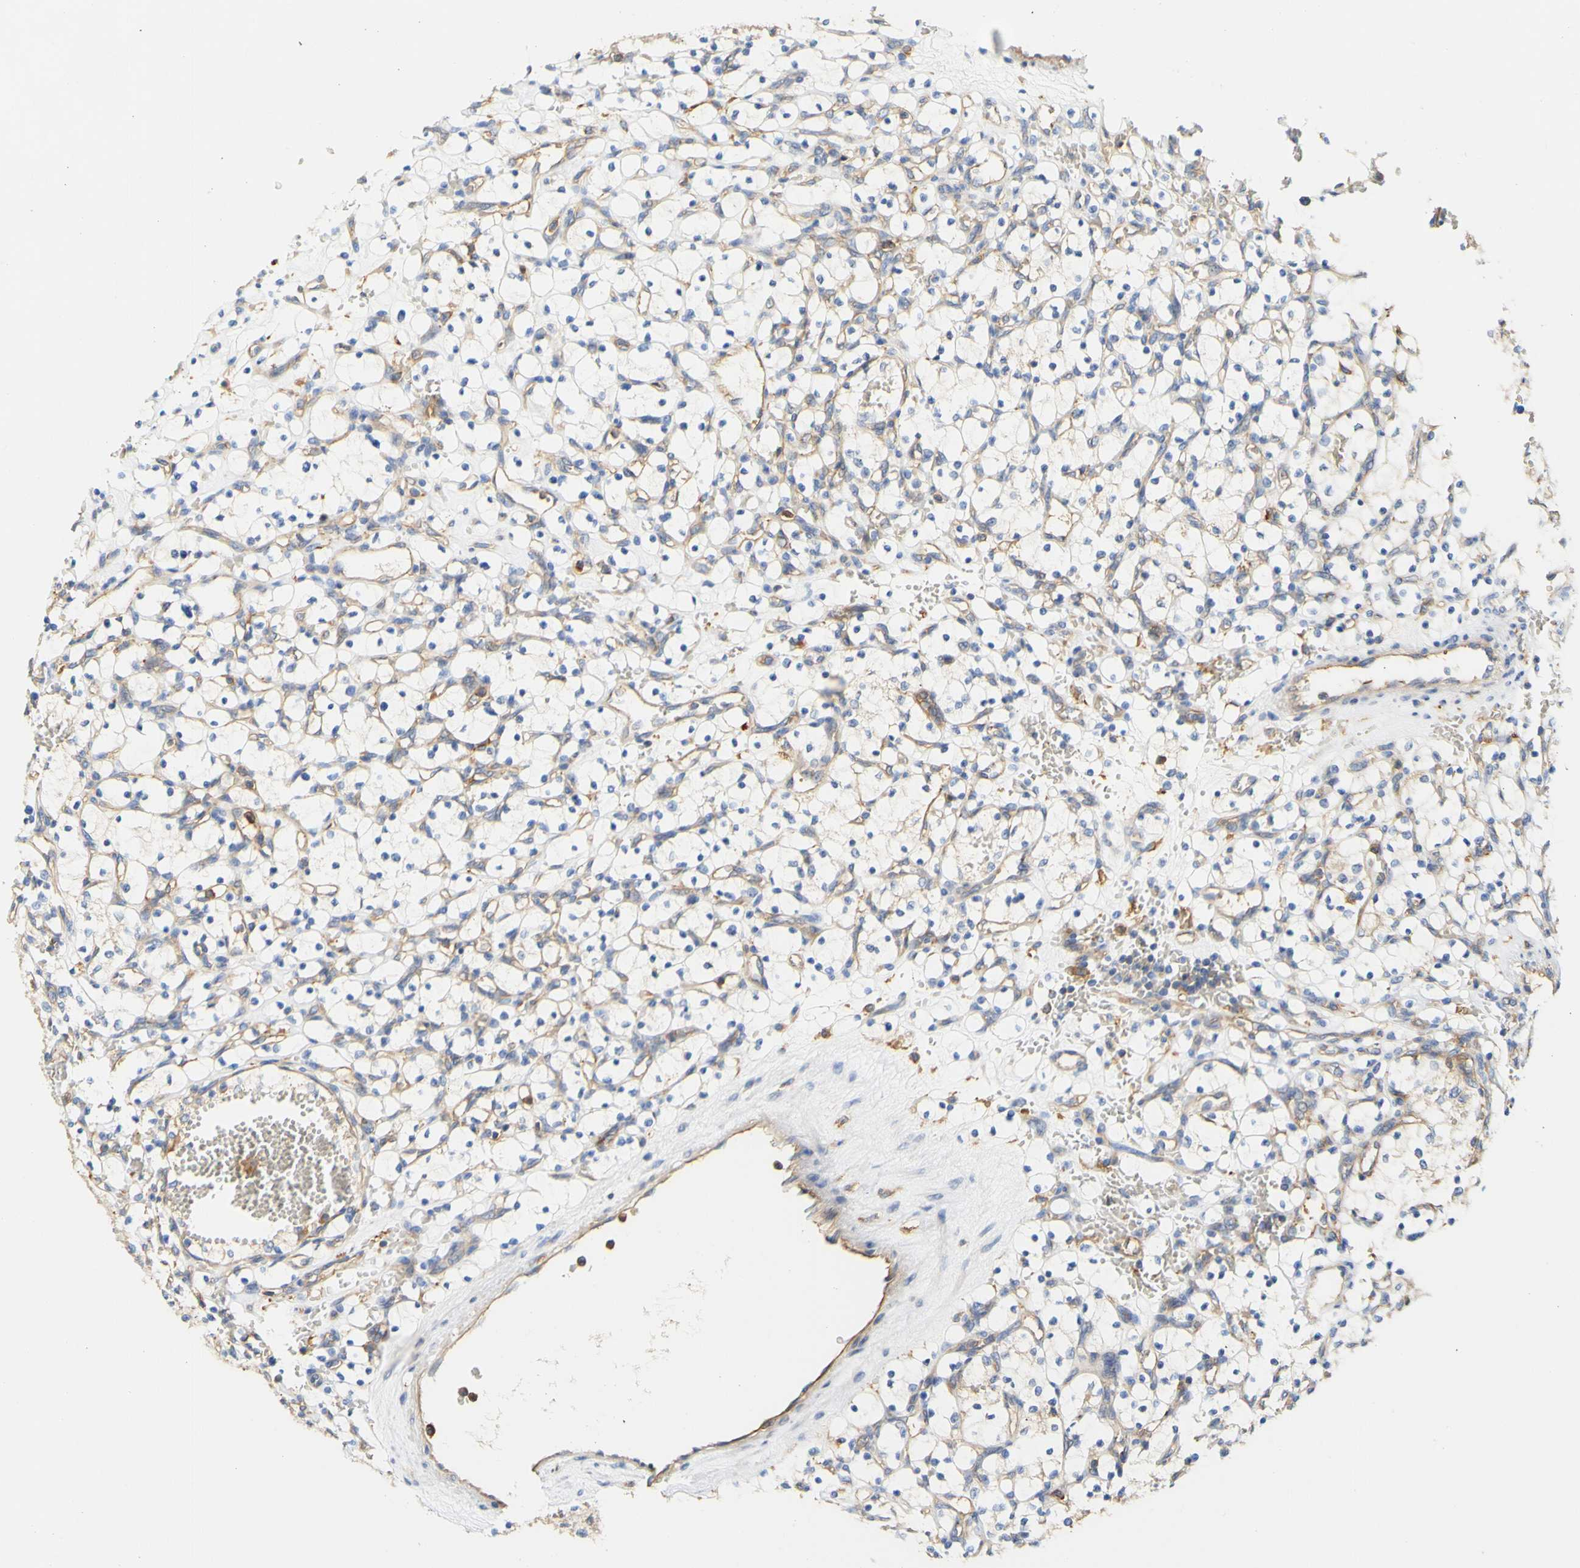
{"staining": {"intensity": "weak", "quantity": "25%-75%", "location": "cytoplasmic/membranous"}, "tissue": "renal cancer", "cell_type": "Tumor cells", "image_type": "cancer", "snomed": [{"axis": "morphology", "description": "Adenocarcinoma, NOS"}, {"axis": "topography", "description": "Kidney"}], "caption": "An image showing weak cytoplasmic/membranous staining in about 25%-75% of tumor cells in renal cancer (adenocarcinoma), as visualized by brown immunohistochemical staining.", "gene": "PCDH7", "patient": {"sex": "female", "age": 69}}